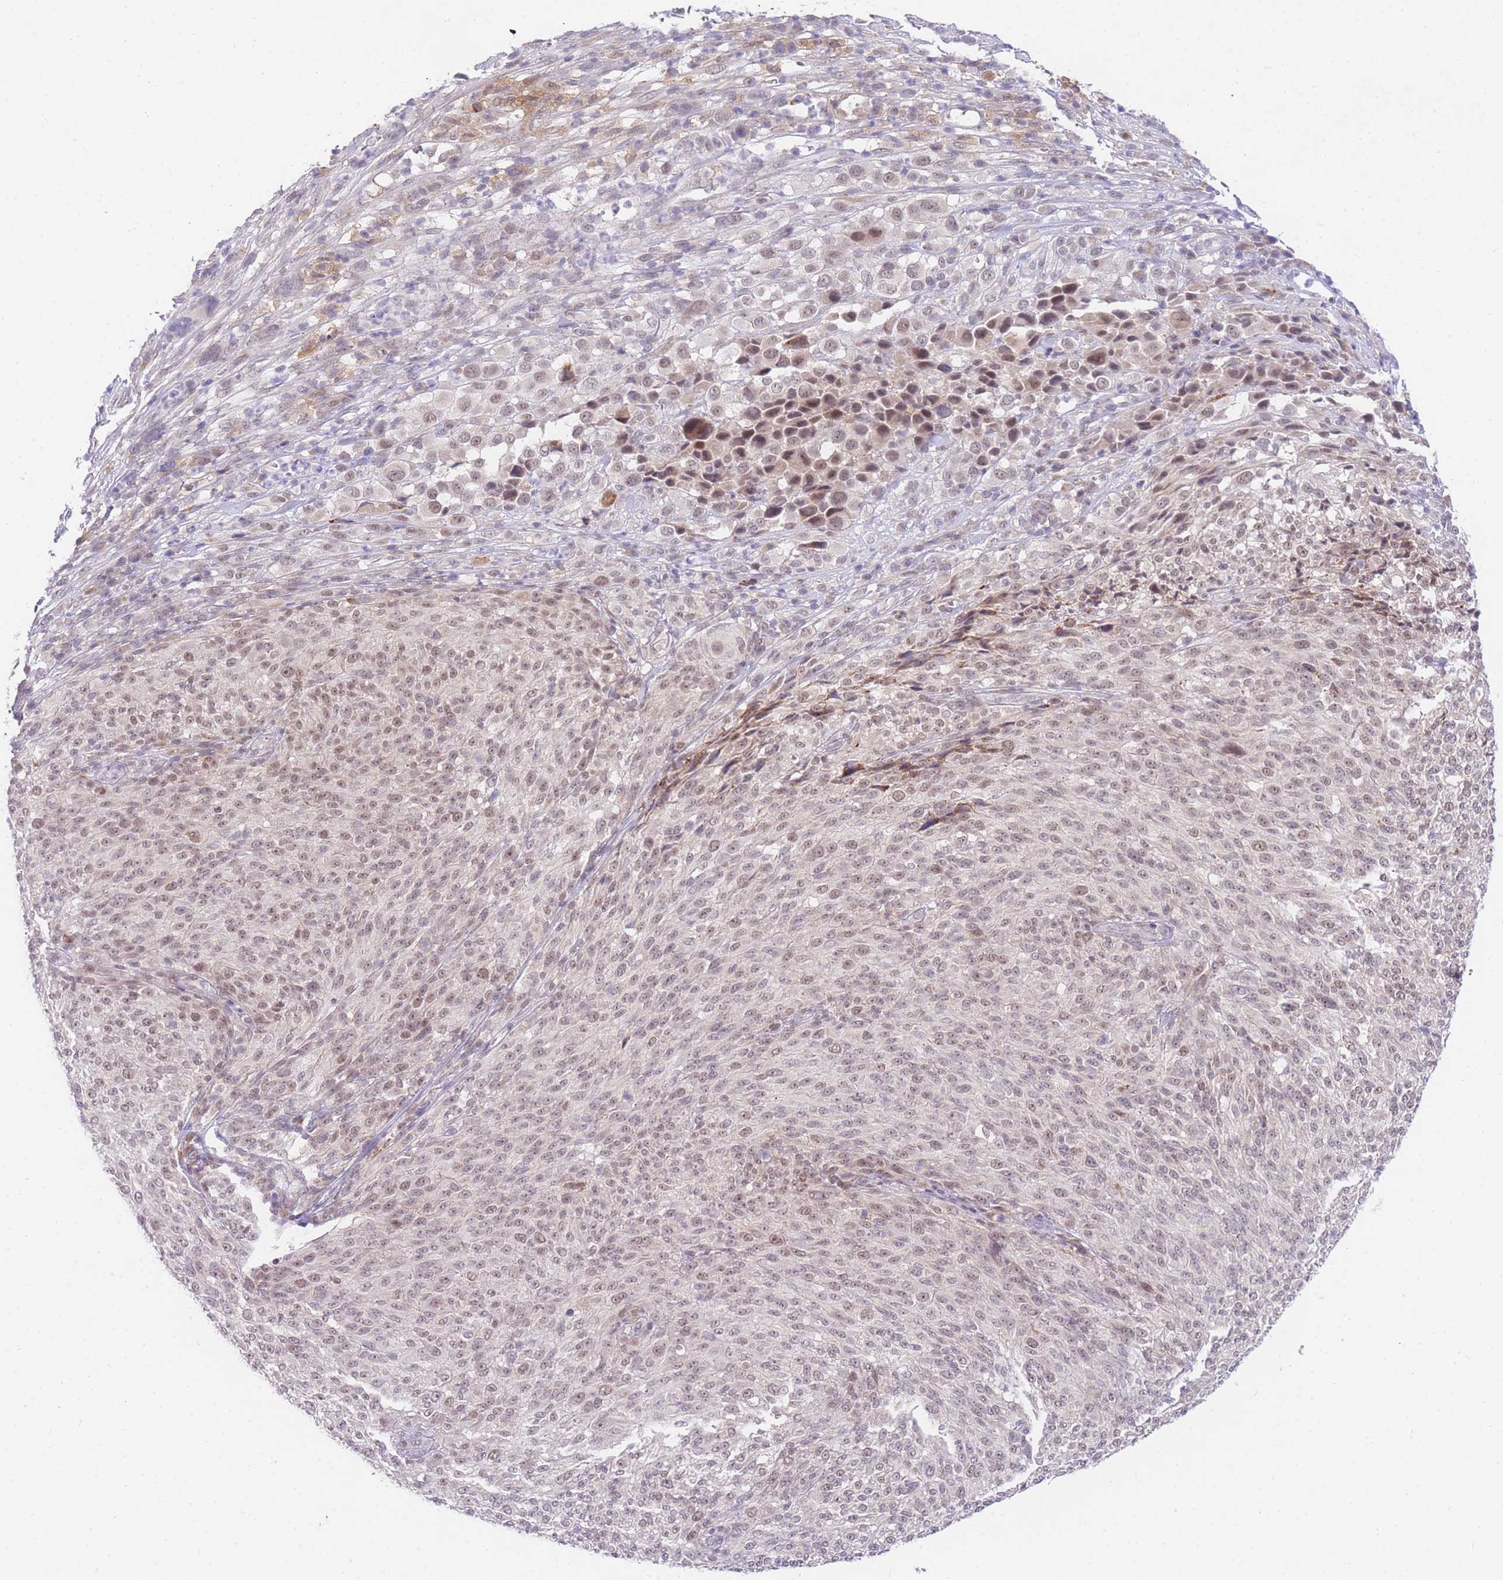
{"staining": {"intensity": "weak", "quantity": "25%-75%", "location": "nuclear"}, "tissue": "melanoma", "cell_type": "Tumor cells", "image_type": "cancer", "snomed": [{"axis": "morphology", "description": "Malignant melanoma, NOS"}, {"axis": "topography", "description": "Skin of trunk"}], "caption": "Immunohistochemical staining of melanoma demonstrates low levels of weak nuclear expression in about 25%-75% of tumor cells.", "gene": "SLC25A33", "patient": {"sex": "male", "age": 71}}